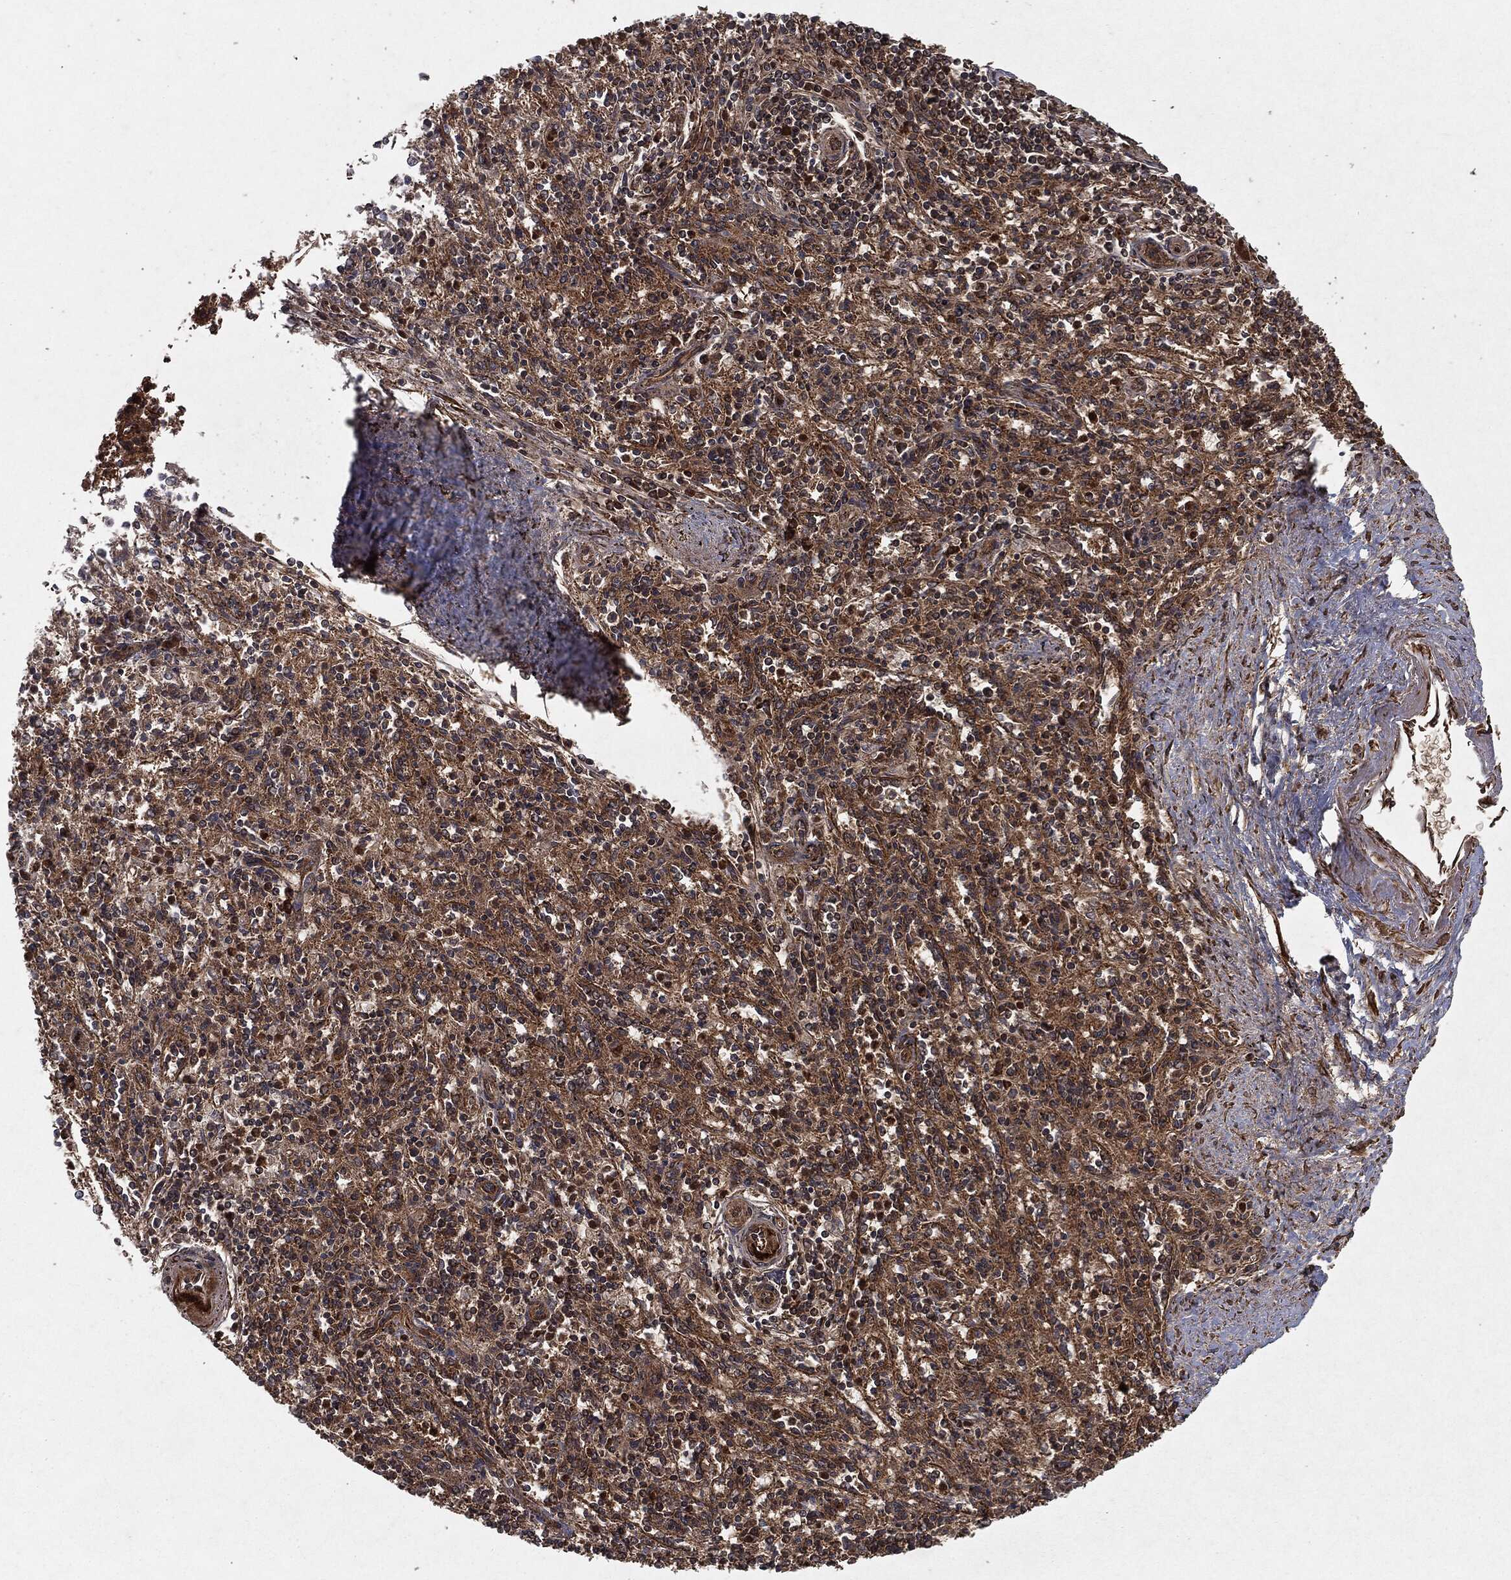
{"staining": {"intensity": "strong", "quantity": "<25%", "location": "nuclear"}, "tissue": "spleen", "cell_type": "Cells in red pulp", "image_type": "normal", "snomed": [{"axis": "morphology", "description": "Normal tissue, NOS"}, {"axis": "topography", "description": "Spleen"}], "caption": "IHC (DAB) staining of benign spleen displays strong nuclear protein expression in approximately <25% of cells in red pulp. (brown staining indicates protein expression, while blue staining denotes nuclei).", "gene": "RANBP9", "patient": {"sex": "male", "age": 69}}